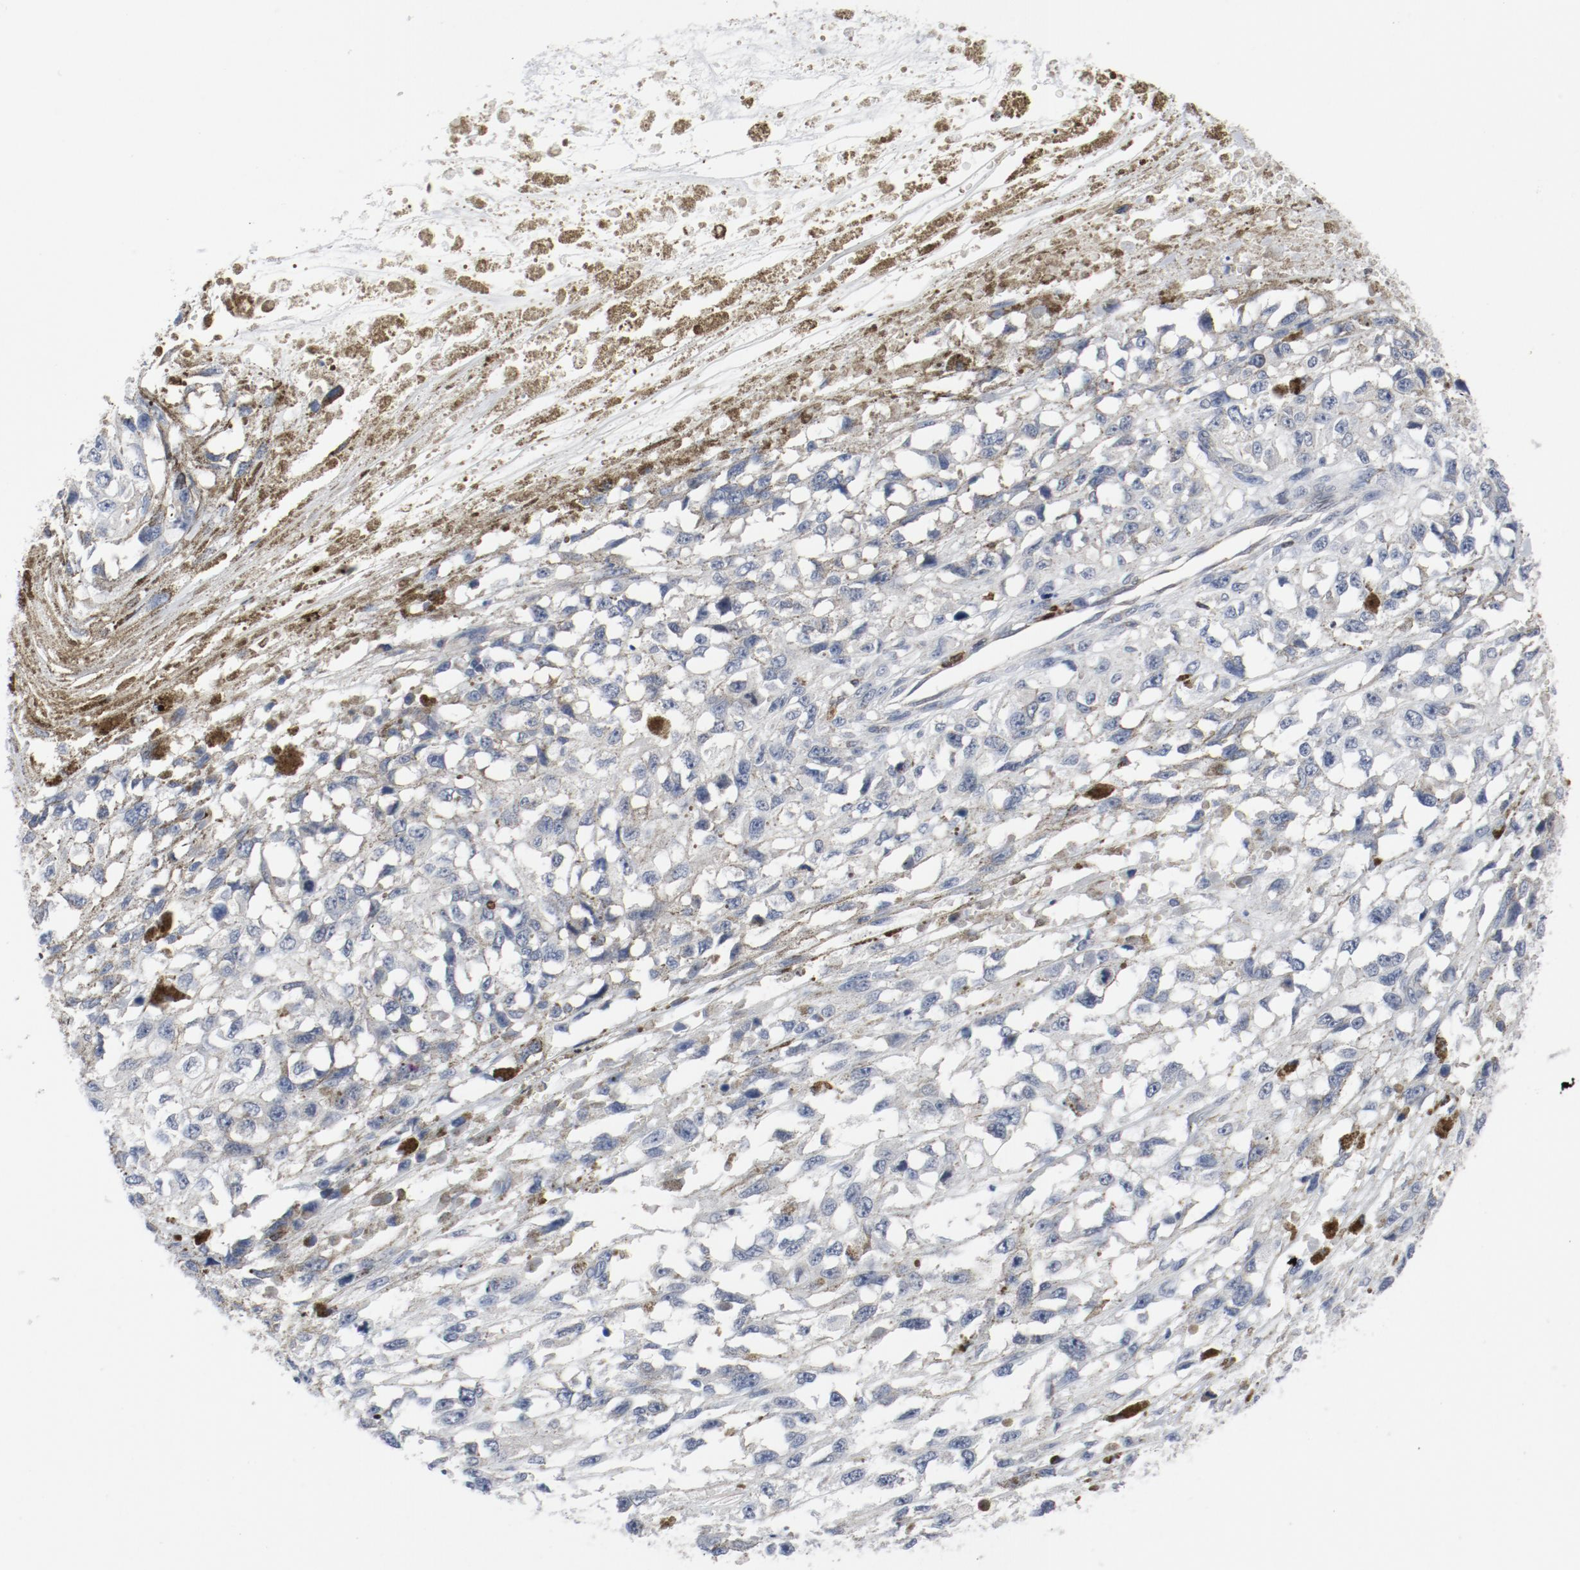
{"staining": {"intensity": "negative", "quantity": "none", "location": "none"}, "tissue": "melanoma", "cell_type": "Tumor cells", "image_type": "cancer", "snomed": [{"axis": "morphology", "description": "Malignant melanoma, Metastatic site"}, {"axis": "topography", "description": "Lymph node"}], "caption": "The micrograph reveals no significant positivity in tumor cells of malignant melanoma (metastatic site). (DAB (3,3'-diaminobenzidine) immunohistochemistry visualized using brightfield microscopy, high magnification).", "gene": "LCP2", "patient": {"sex": "male", "age": 59}}